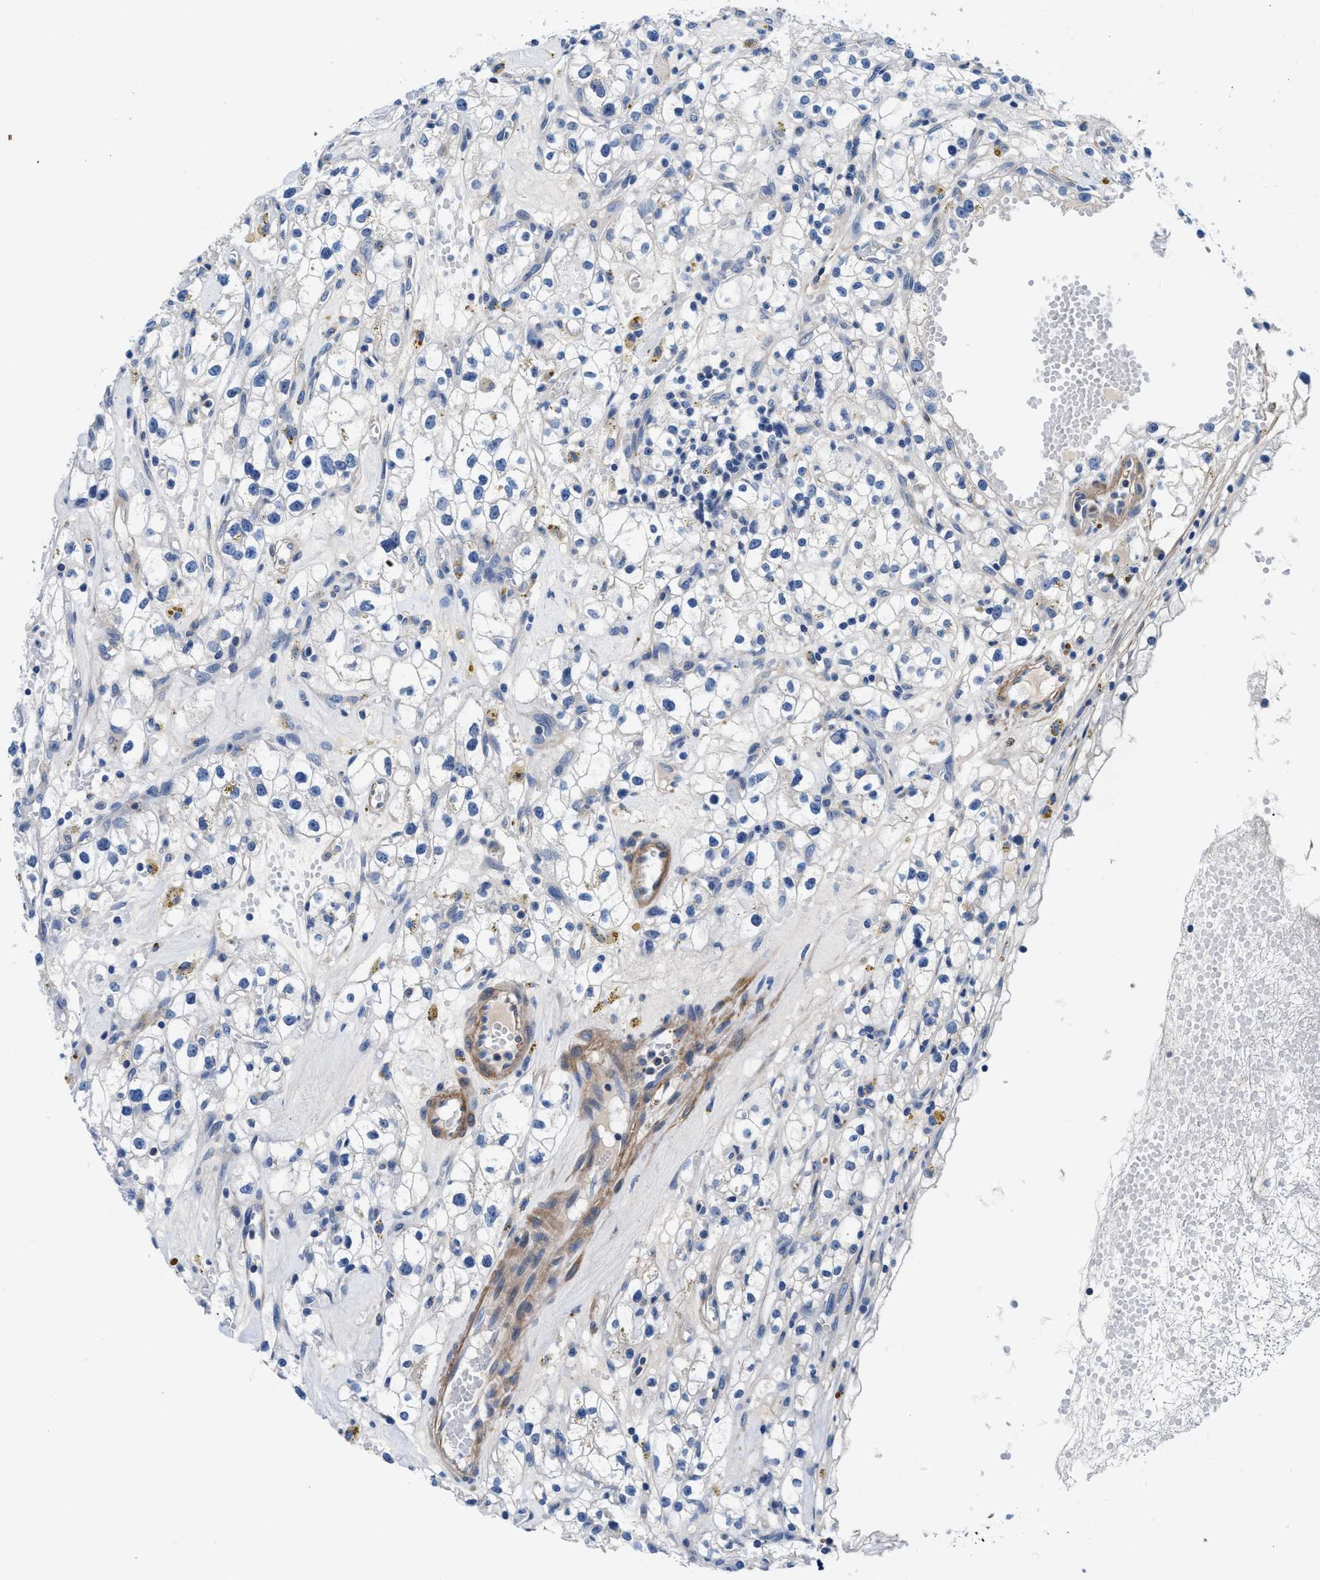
{"staining": {"intensity": "negative", "quantity": "none", "location": "none"}, "tissue": "renal cancer", "cell_type": "Tumor cells", "image_type": "cancer", "snomed": [{"axis": "morphology", "description": "Adenocarcinoma, NOS"}, {"axis": "topography", "description": "Kidney"}], "caption": "A histopathology image of renal adenocarcinoma stained for a protein displays no brown staining in tumor cells.", "gene": "PARG", "patient": {"sex": "male", "age": 56}}